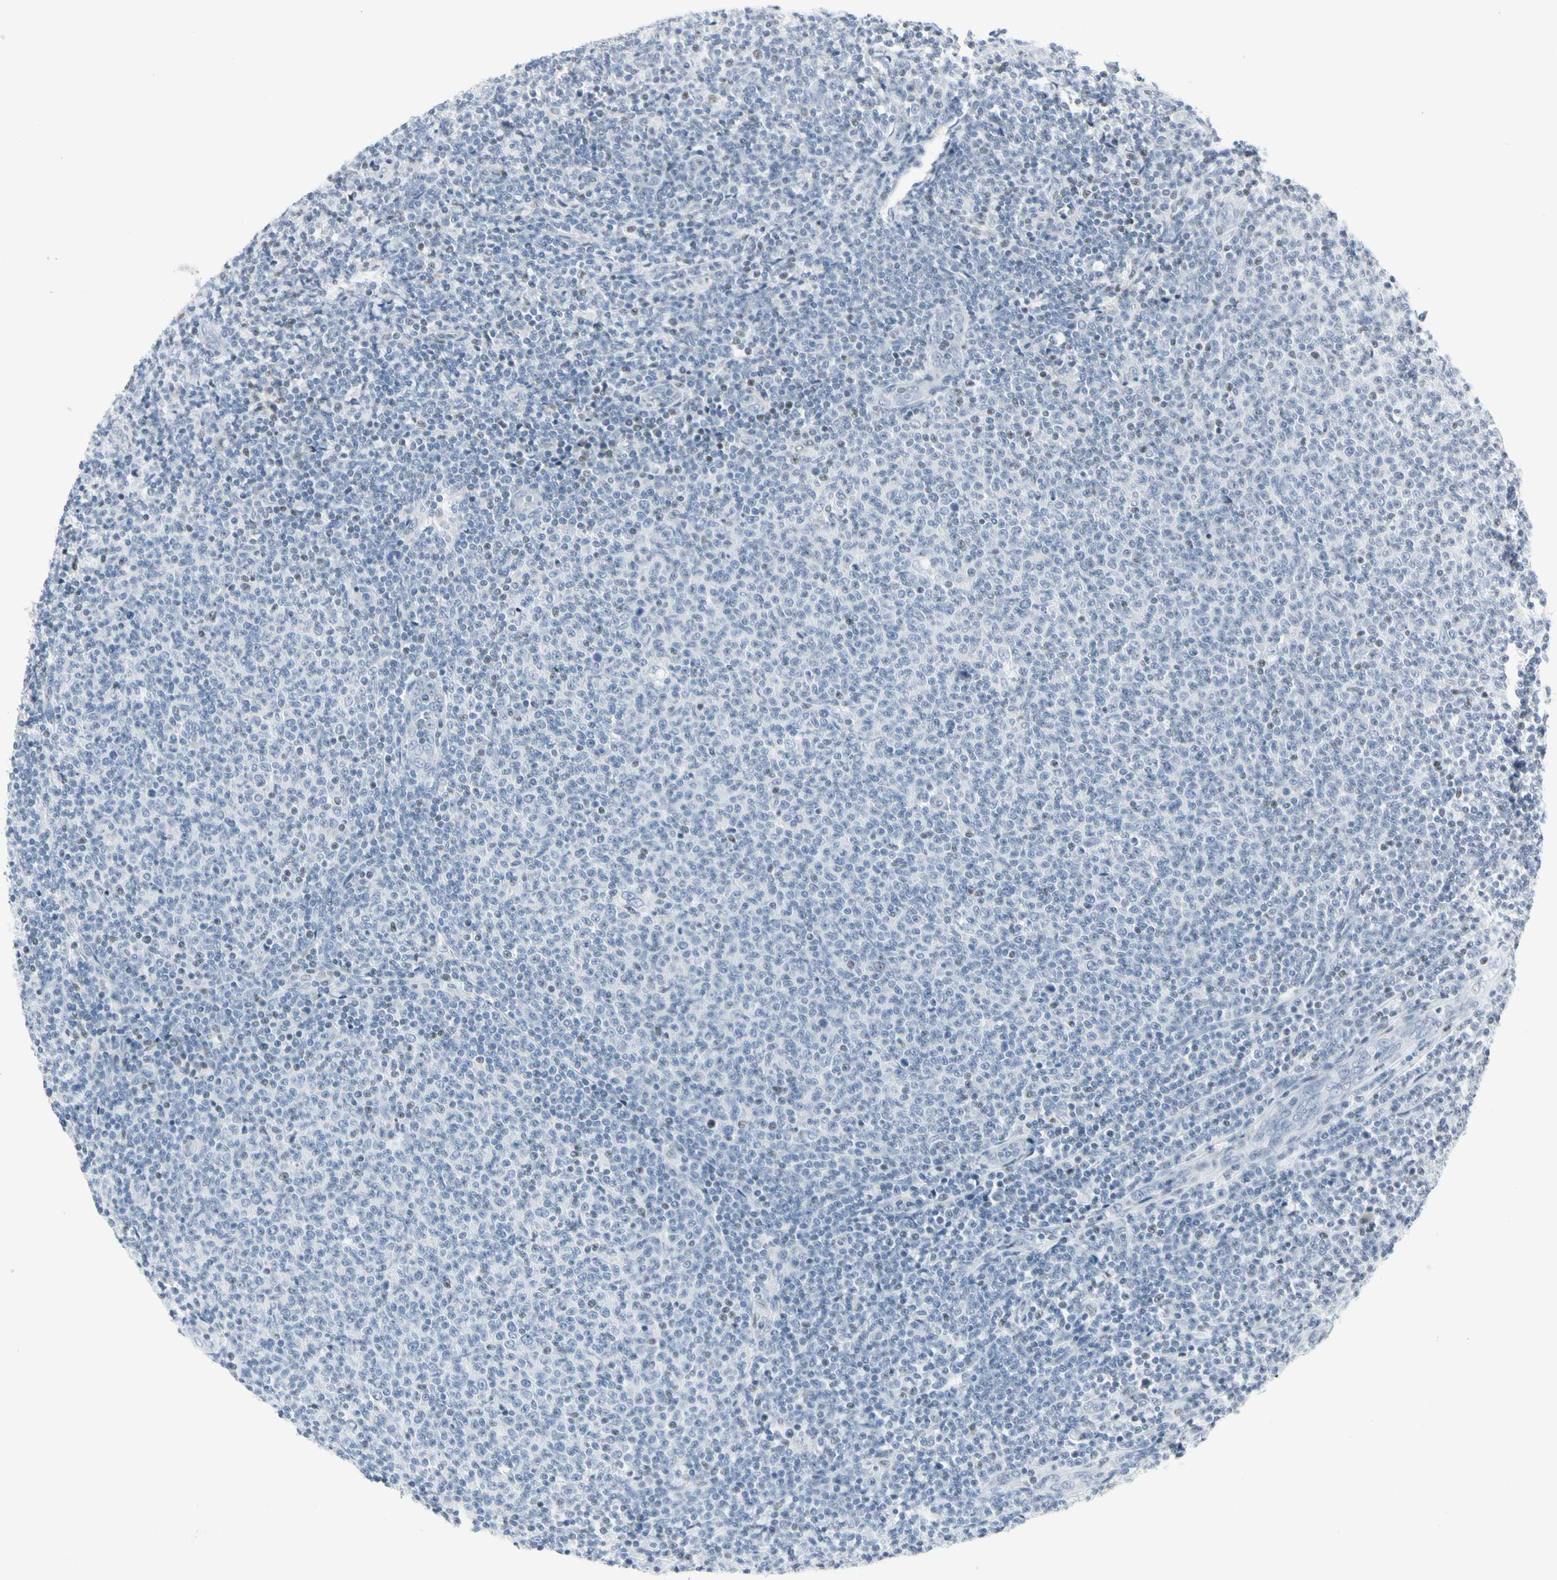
{"staining": {"intensity": "negative", "quantity": "none", "location": "none"}, "tissue": "lymphoma", "cell_type": "Tumor cells", "image_type": "cancer", "snomed": [{"axis": "morphology", "description": "Malignant lymphoma, non-Hodgkin's type, Low grade"}, {"axis": "topography", "description": "Lymph node"}], "caption": "High magnification brightfield microscopy of malignant lymphoma, non-Hodgkin's type (low-grade) stained with DAB (brown) and counterstained with hematoxylin (blue): tumor cells show no significant positivity.", "gene": "ZBTB7B", "patient": {"sex": "male", "age": 66}}